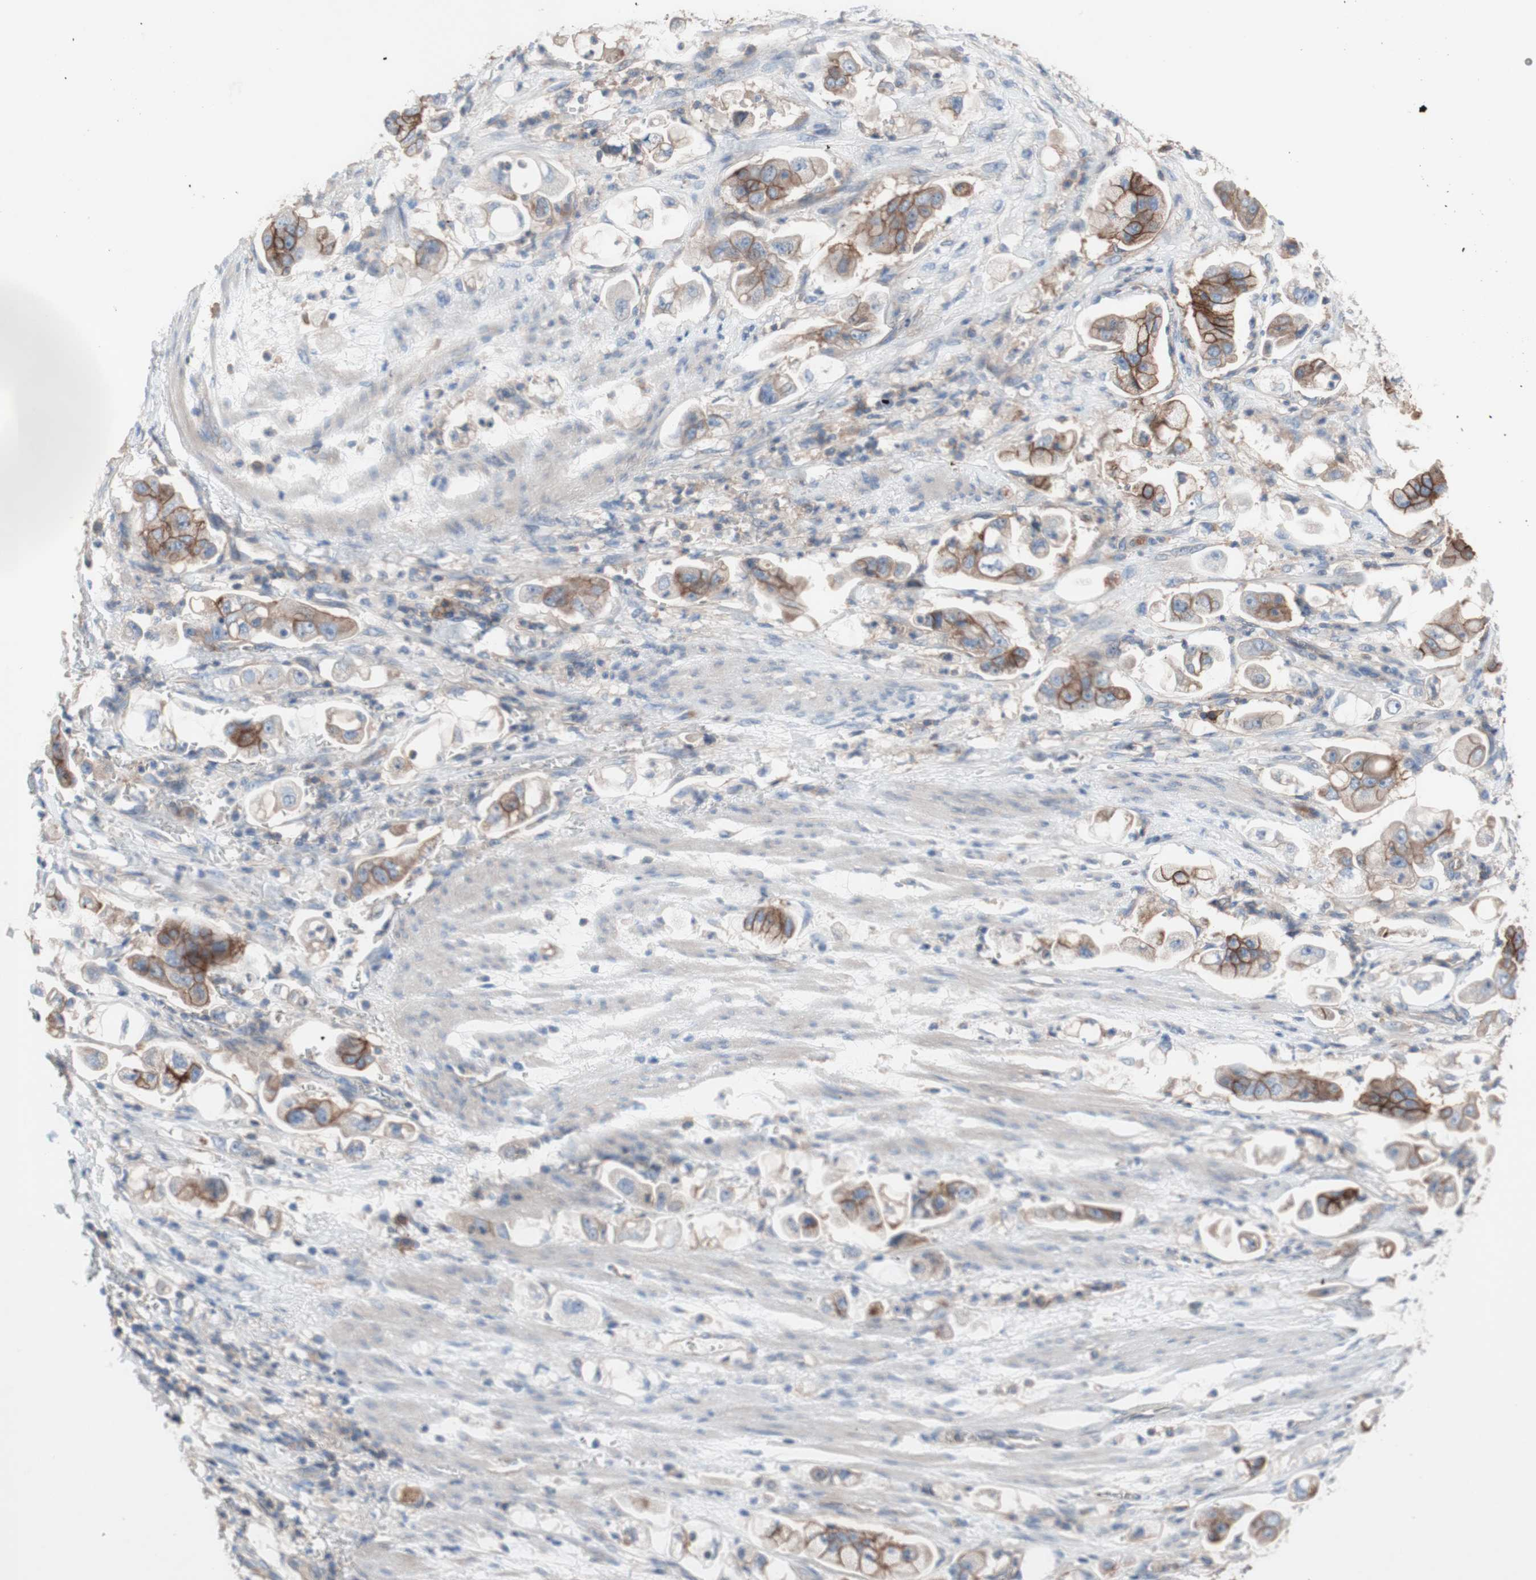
{"staining": {"intensity": "moderate", "quantity": "25%-75%", "location": "cytoplasmic/membranous"}, "tissue": "stomach cancer", "cell_type": "Tumor cells", "image_type": "cancer", "snomed": [{"axis": "morphology", "description": "Adenocarcinoma, NOS"}, {"axis": "topography", "description": "Stomach"}], "caption": "A brown stain labels moderate cytoplasmic/membranous expression of a protein in adenocarcinoma (stomach) tumor cells. The staining is performed using DAB brown chromogen to label protein expression. The nuclei are counter-stained blue using hematoxylin.", "gene": "CD46", "patient": {"sex": "male", "age": 62}}